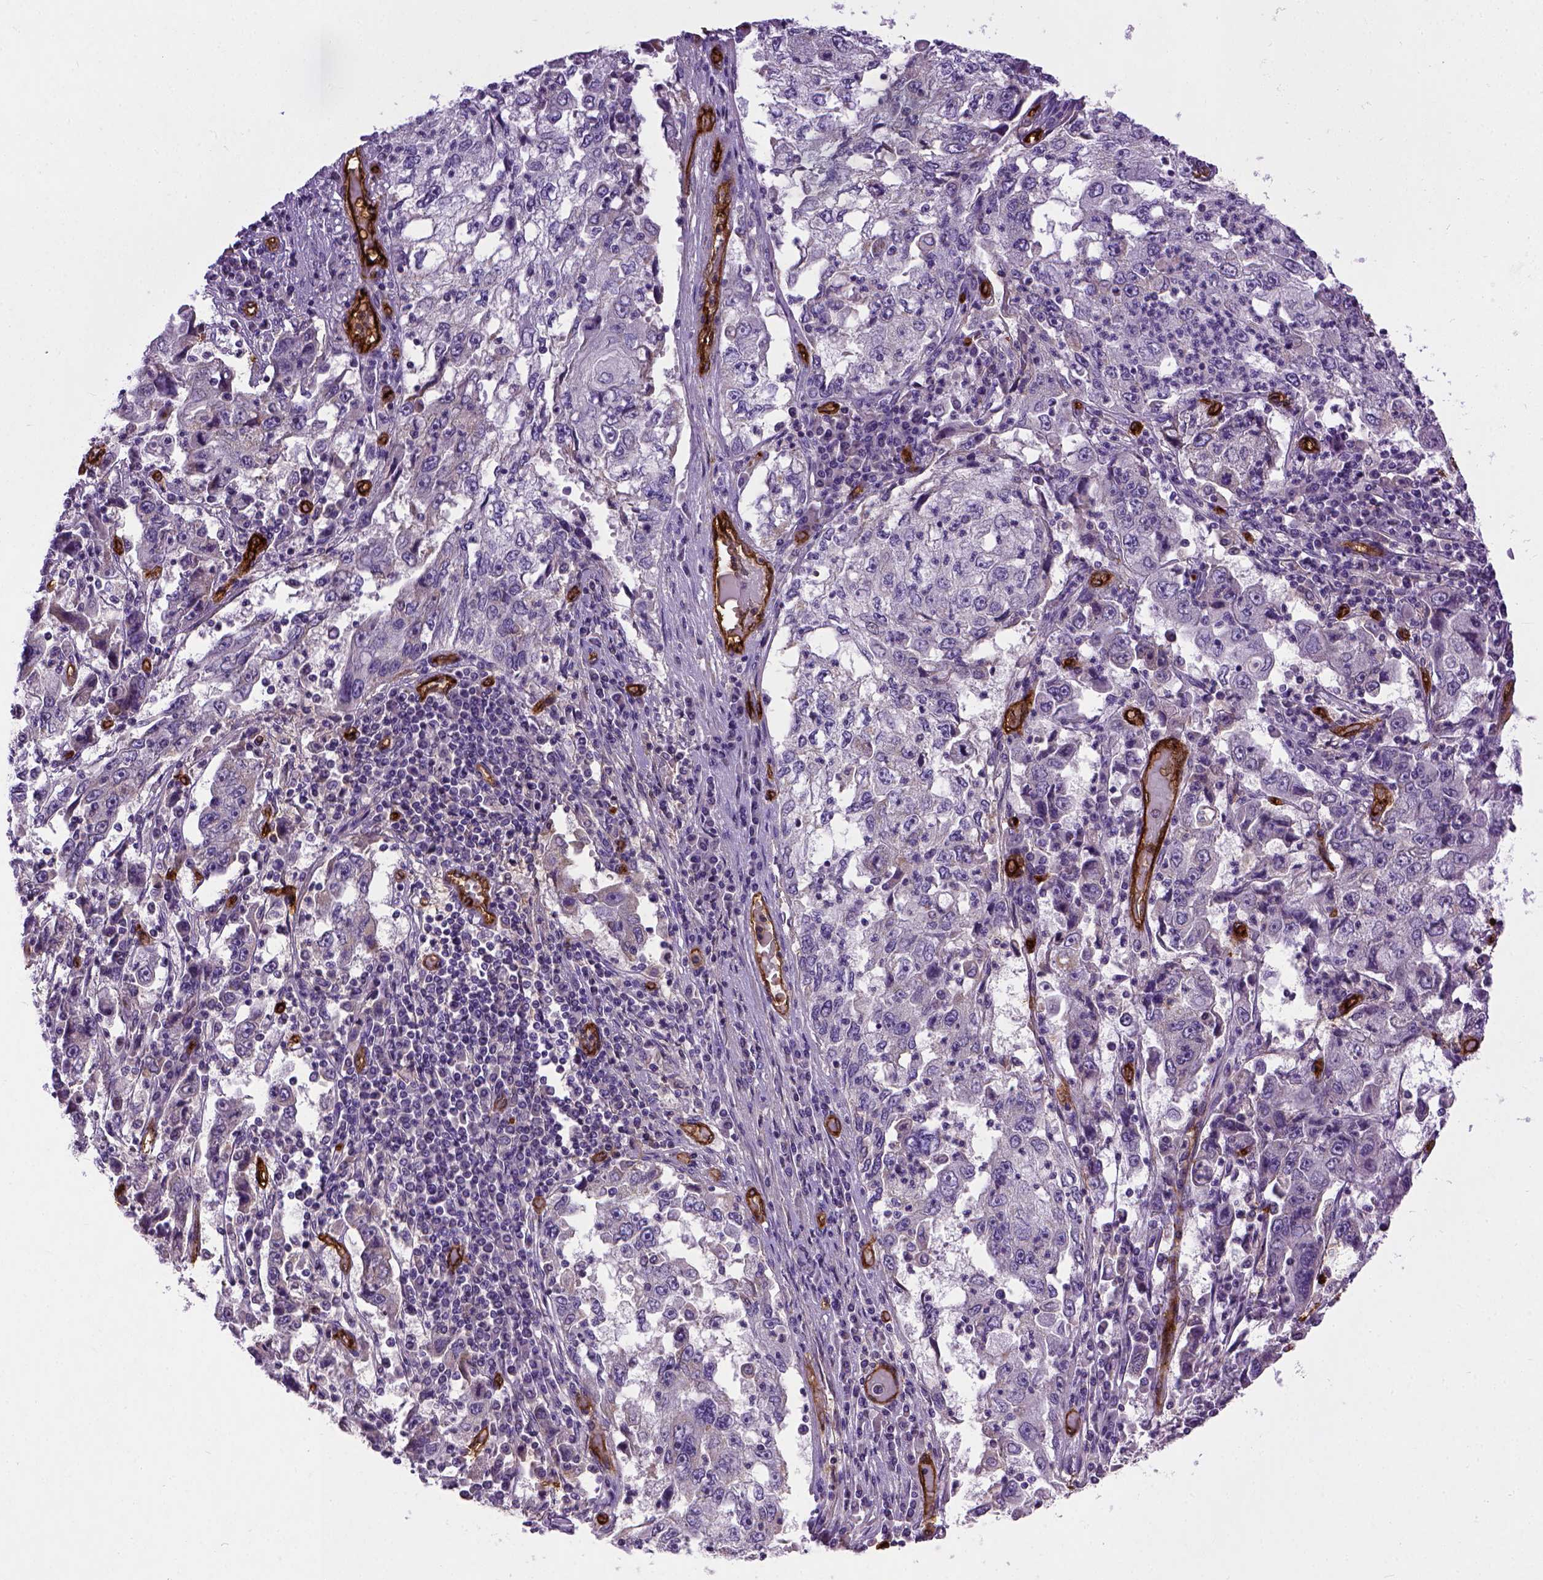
{"staining": {"intensity": "negative", "quantity": "none", "location": "none"}, "tissue": "cervical cancer", "cell_type": "Tumor cells", "image_type": "cancer", "snomed": [{"axis": "morphology", "description": "Squamous cell carcinoma, NOS"}, {"axis": "topography", "description": "Cervix"}], "caption": "Tumor cells are negative for brown protein staining in cervical squamous cell carcinoma.", "gene": "ENG", "patient": {"sex": "female", "age": 36}}